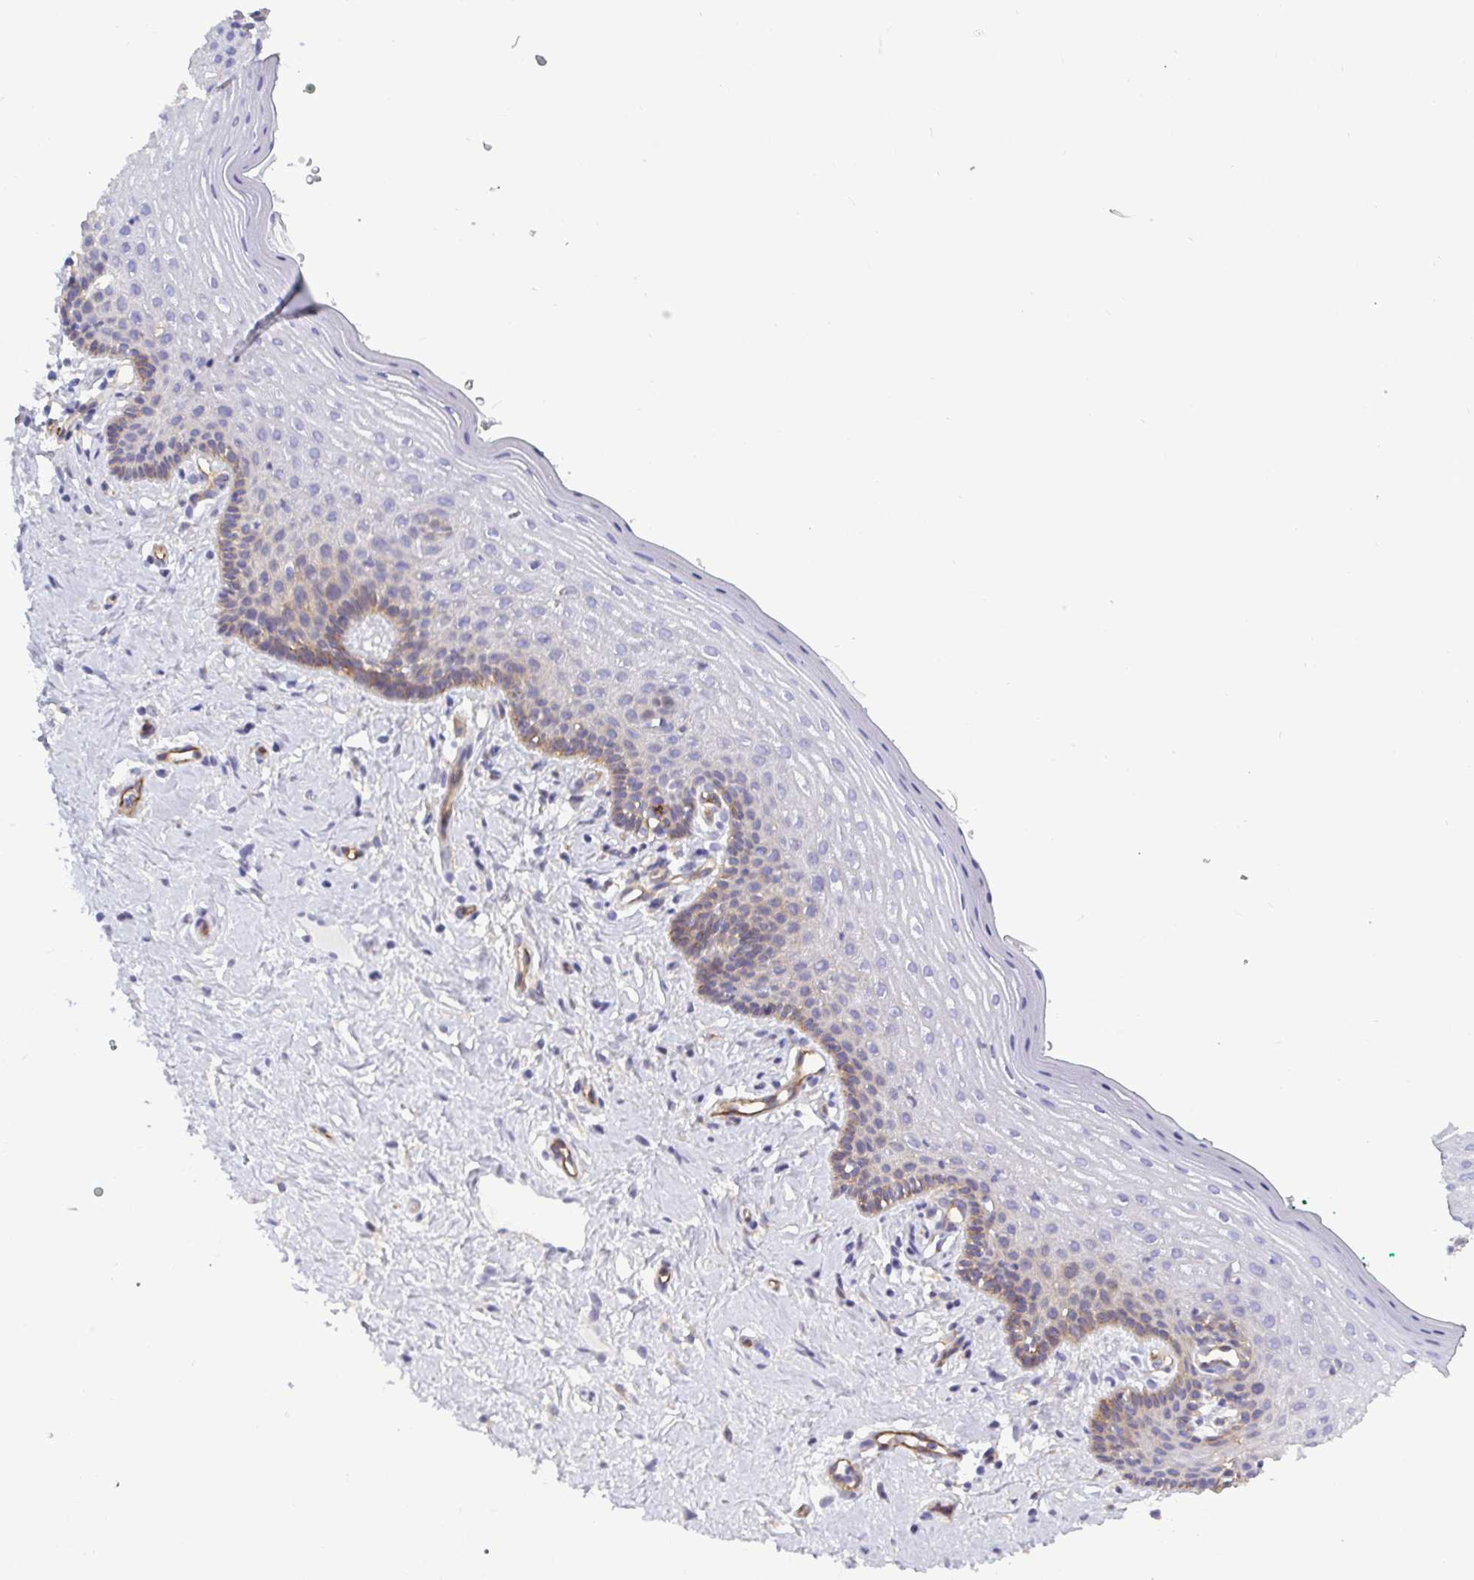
{"staining": {"intensity": "moderate", "quantity": "<25%", "location": "cytoplasmic/membranous"}, "tissue": "vagina", "cell_type": "Squamous epithelial cells", "image_type": "normal", "snomed": [{"axis": "morphology", "description": "Normal tissue, NOS"}, {"axis": "topography", "description": "Vagina"}], "caption": "Protein expression analysis of normal human vagina reveals moderate cytoplasmic/membranous staining in approximately <25% of squamous epithelial cells. The staining is performed using DAB brown chromogen to label protein expression. The nuclei are counter-stained blue using hematoxylin.", "gene": "LIMA1", "patient": {"sex": "female", "age": 42}}